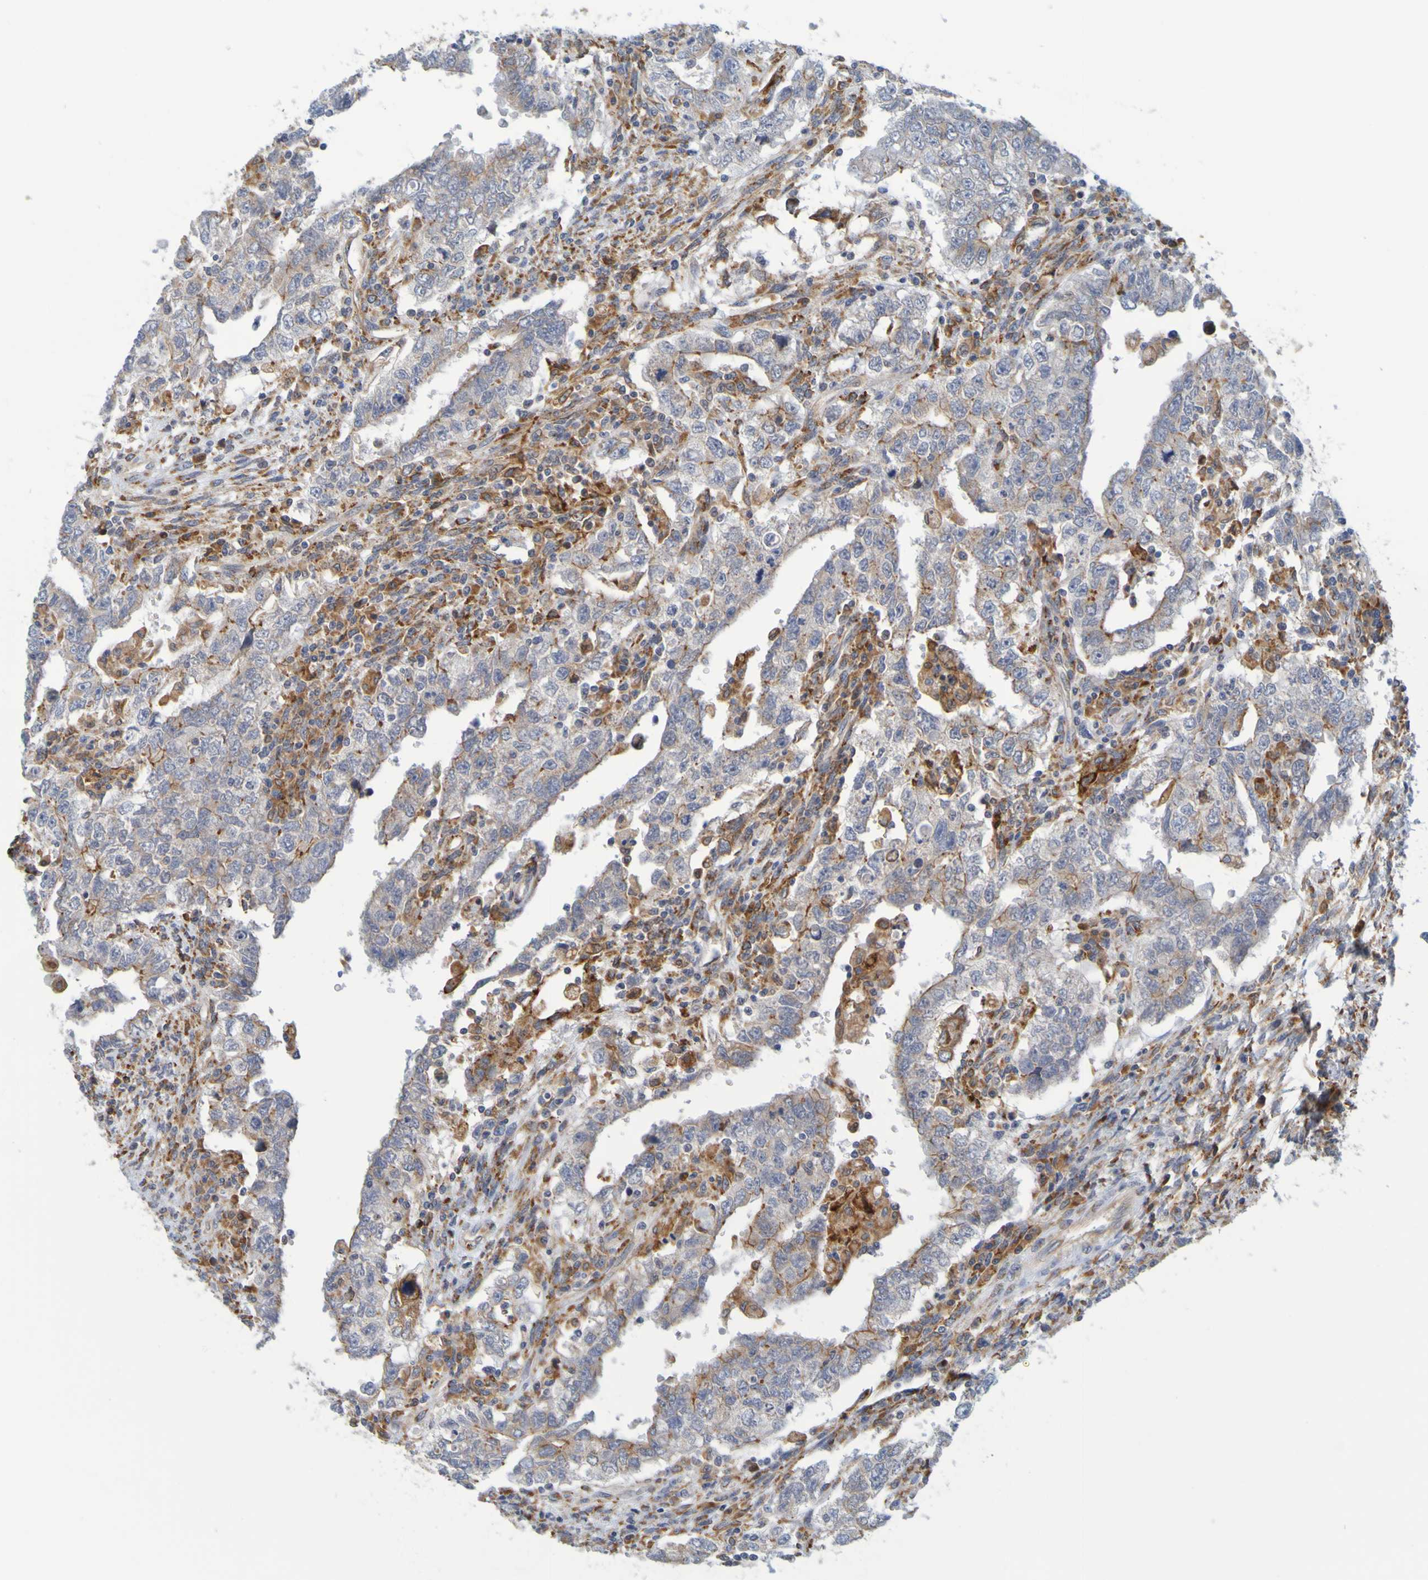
{"staining": {"intensity": "weak", "quantity": ">75%", "location": "cytoplasmic/membranous"}, "tissue": "testis cancer", "cell_type": "Tumor cells", "image_type": "cancer", "snomed": [{"axis": "morphology", "description": "Carcinoma, Embryonal, NOS"}, {"axis": "topography", "description": "Testis"}], "caption": "IHC of testis cancer displays low levels of weak cytoplasmic/membranous positivity in about >75% of tumor cells.", "gene": "SIL1", "patient": {"sex": "male", "age": 26}}